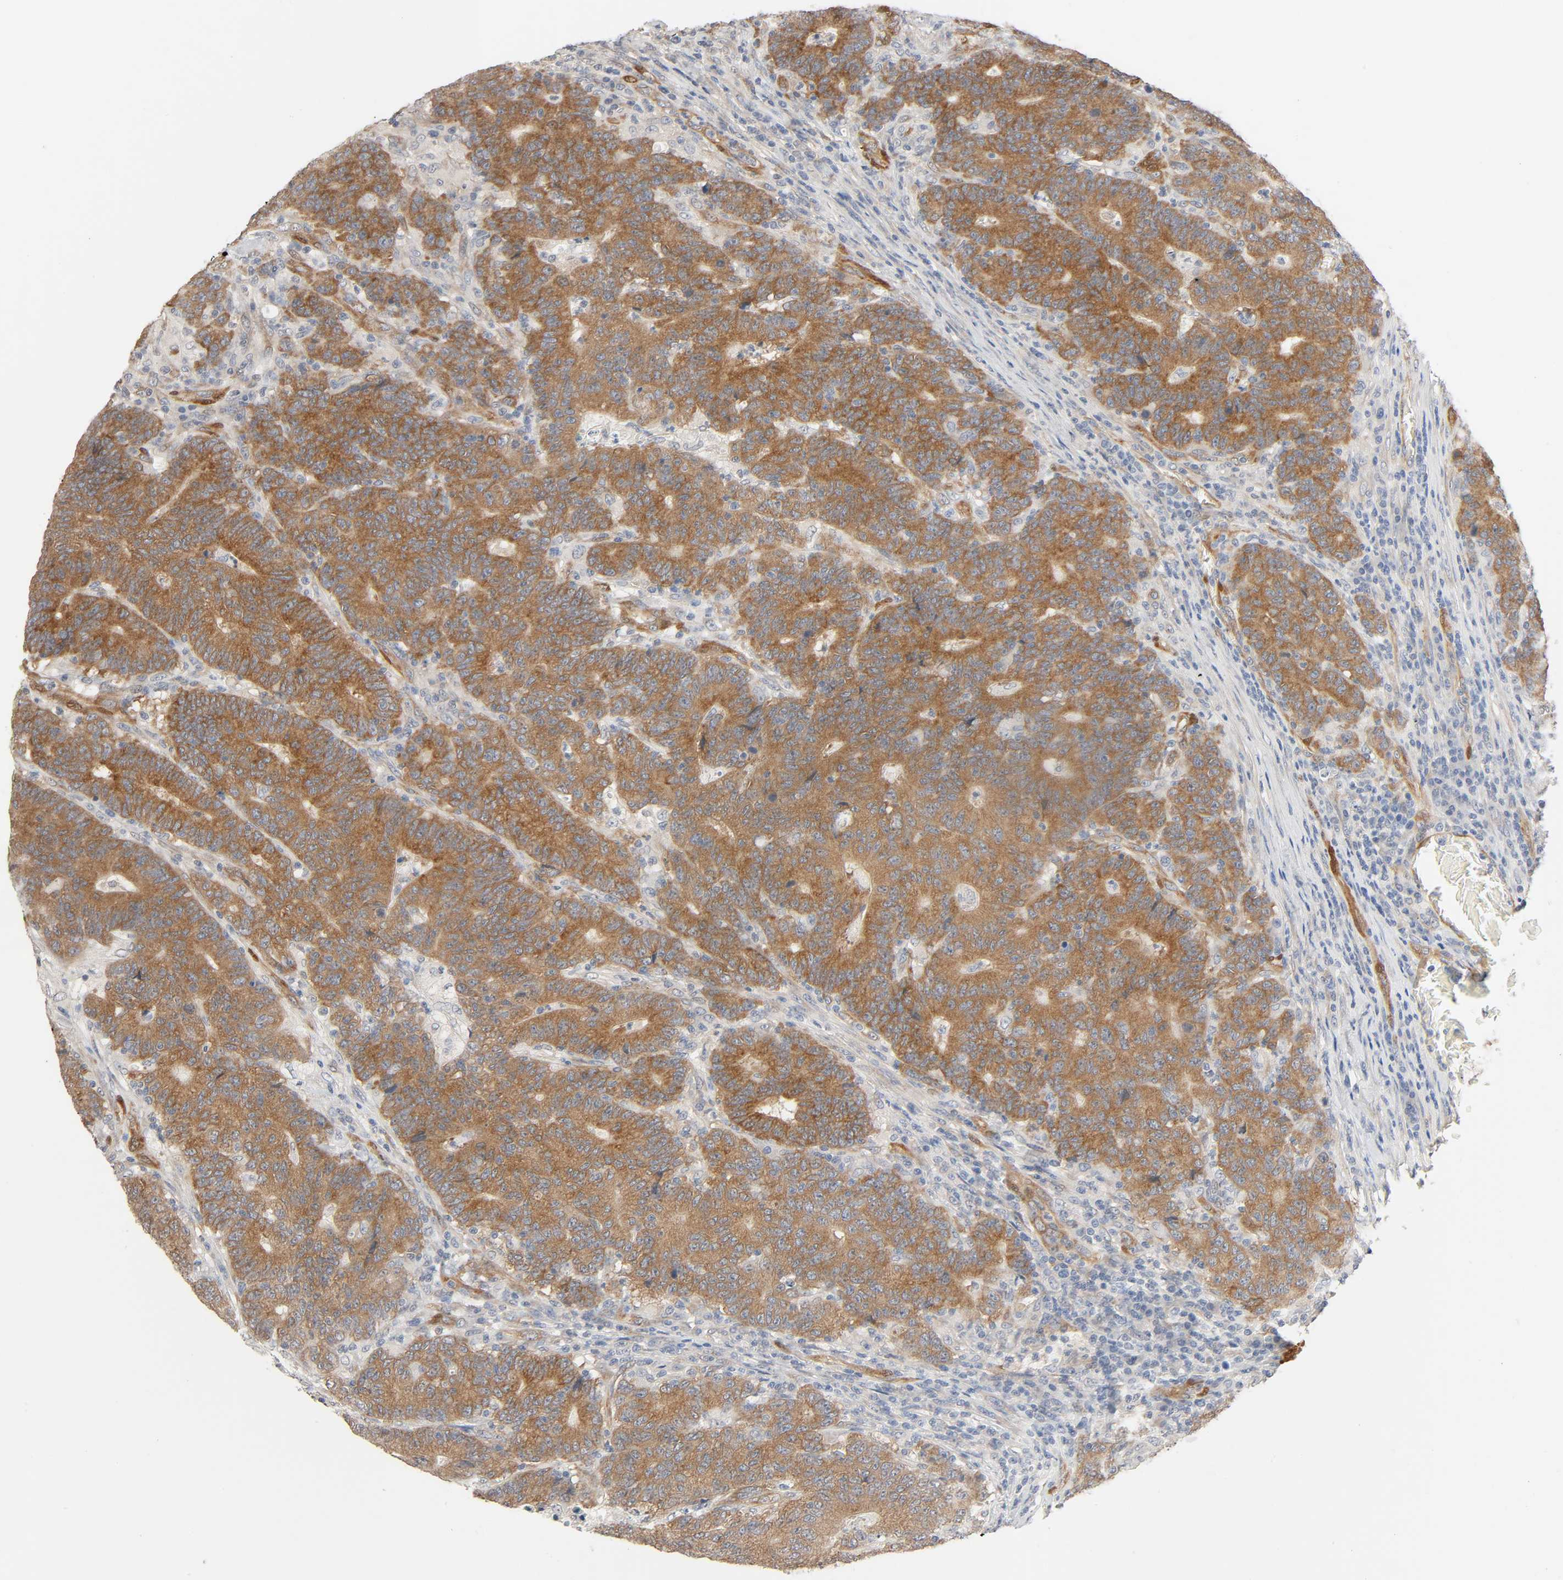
{"staining": {"intensity": "moderate", "quantity": ">75%", "location": "cytoplasmic/membranous"}, "tissue": "colorectal cancer", "cell_type": "Tumor cells", "image_type": "cancer", "snomed": [{"axis": "morphology", "description": "Normal tissue, NOS"}, {"axis": "morphology", "description": "Adenocarcinoma, NOS"}, {"axis": "topography", "description": "Colon"}], "caption": "A brown stain shows moderate cytoplasmic/membranous staining of a protein in human colorectal cancer (adenocarcinoma) tumor cells. Immunohistochemistry (ihc) stains the protein of interest in brown and the nuclei are stained blue.", "gene": "PTK2", "patient": {"sex": "female", "age": 75}}